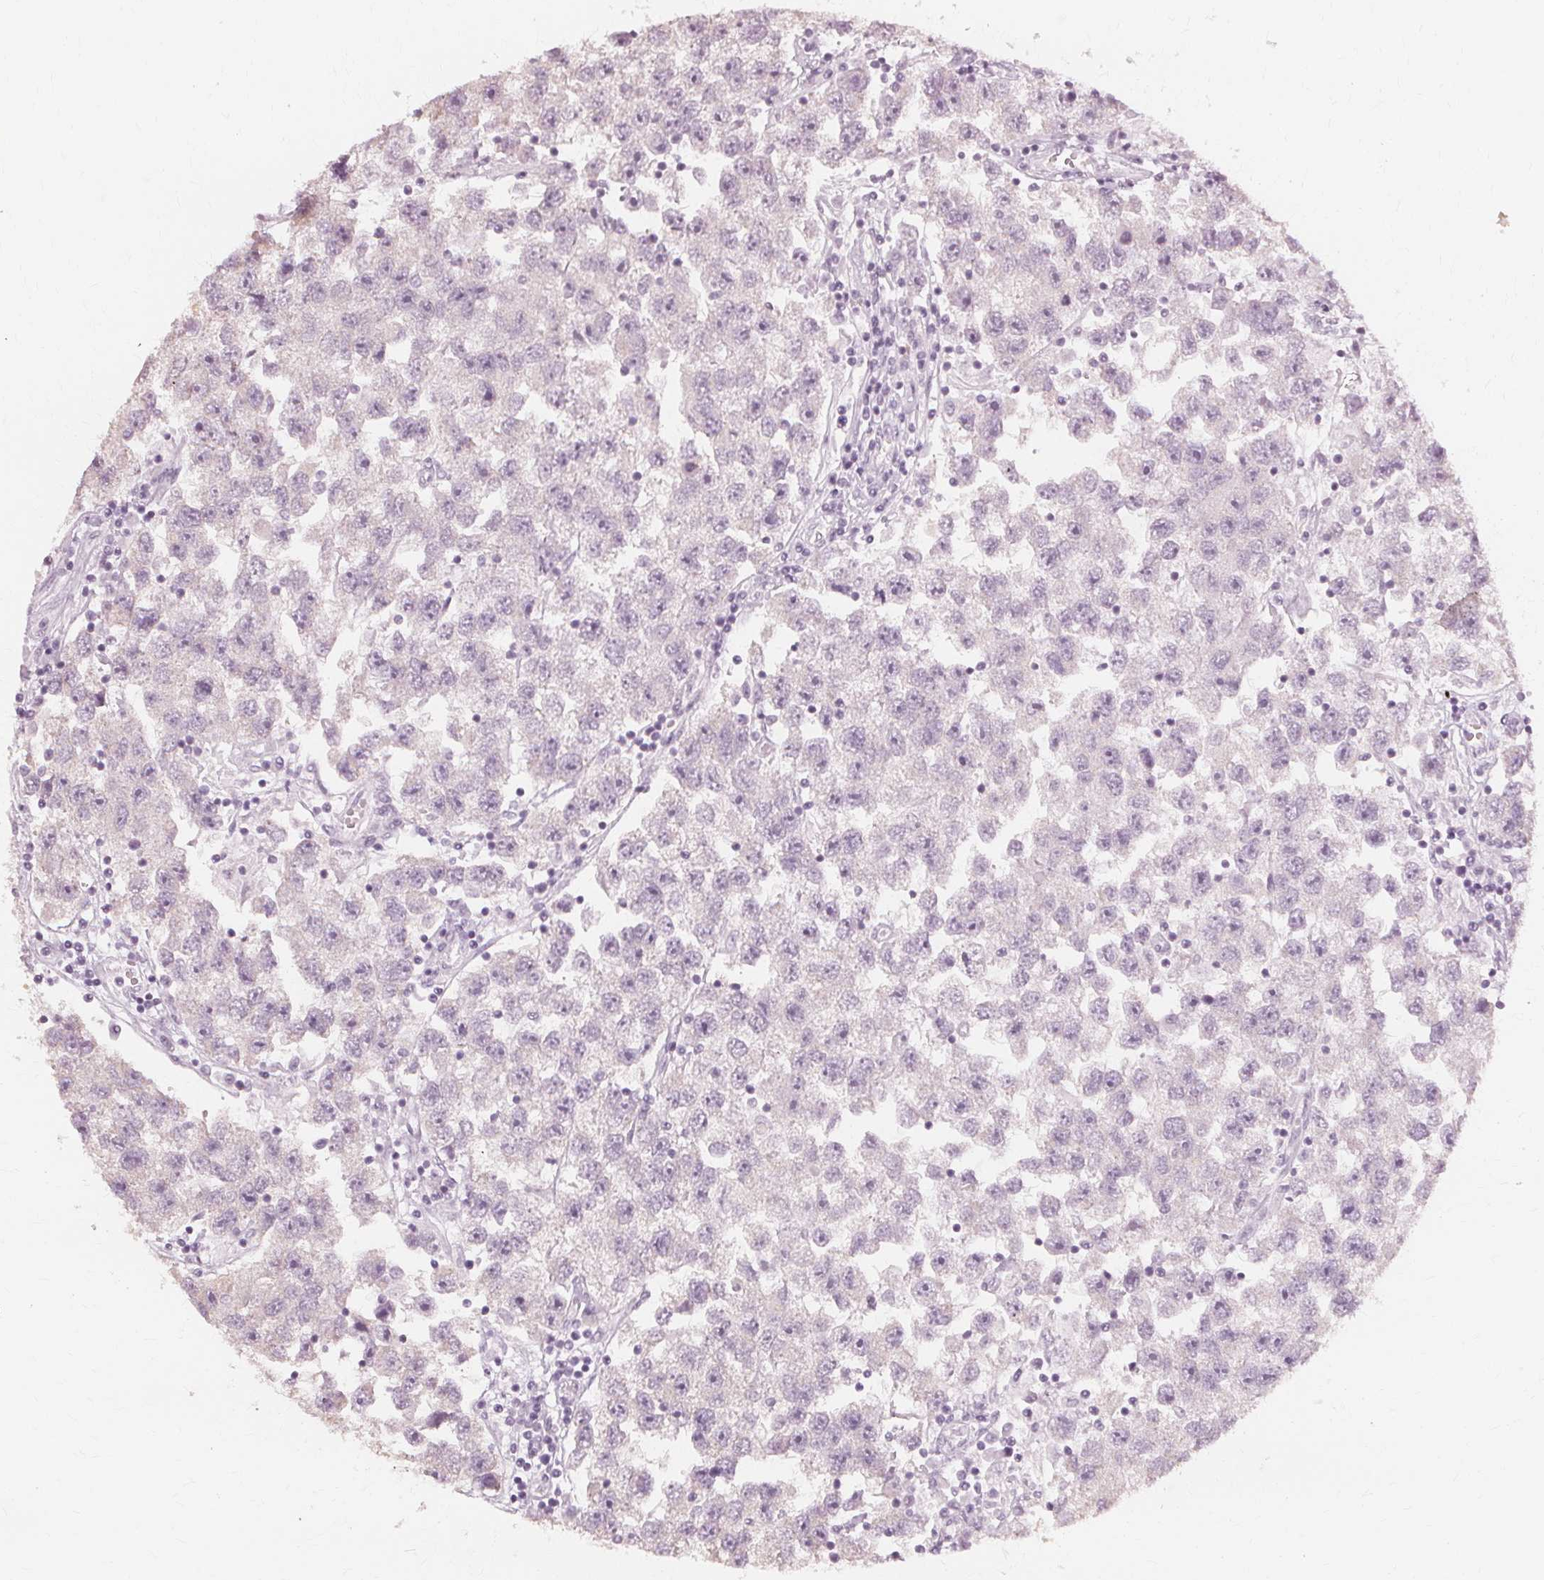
{"staining": {"intensity": "negative", "quantity": "none", "location": "none"}, "tissue": "testis cancer", "cell_type": "Tumor cells", "image_type": "cancer", "snomed": [{"axis": "morphology", "description": "Seminoma, NOS"}, {"axis": "topography", "description": "Testis"}], "caption": "High power microscopy histopathology image of an immunohistochemistry (IHC) micrograph of testis seminoma, revealing no significant expression in tumor cells.", "gene": "MUC12", "patient": {"sex": "male", "age": 26}}